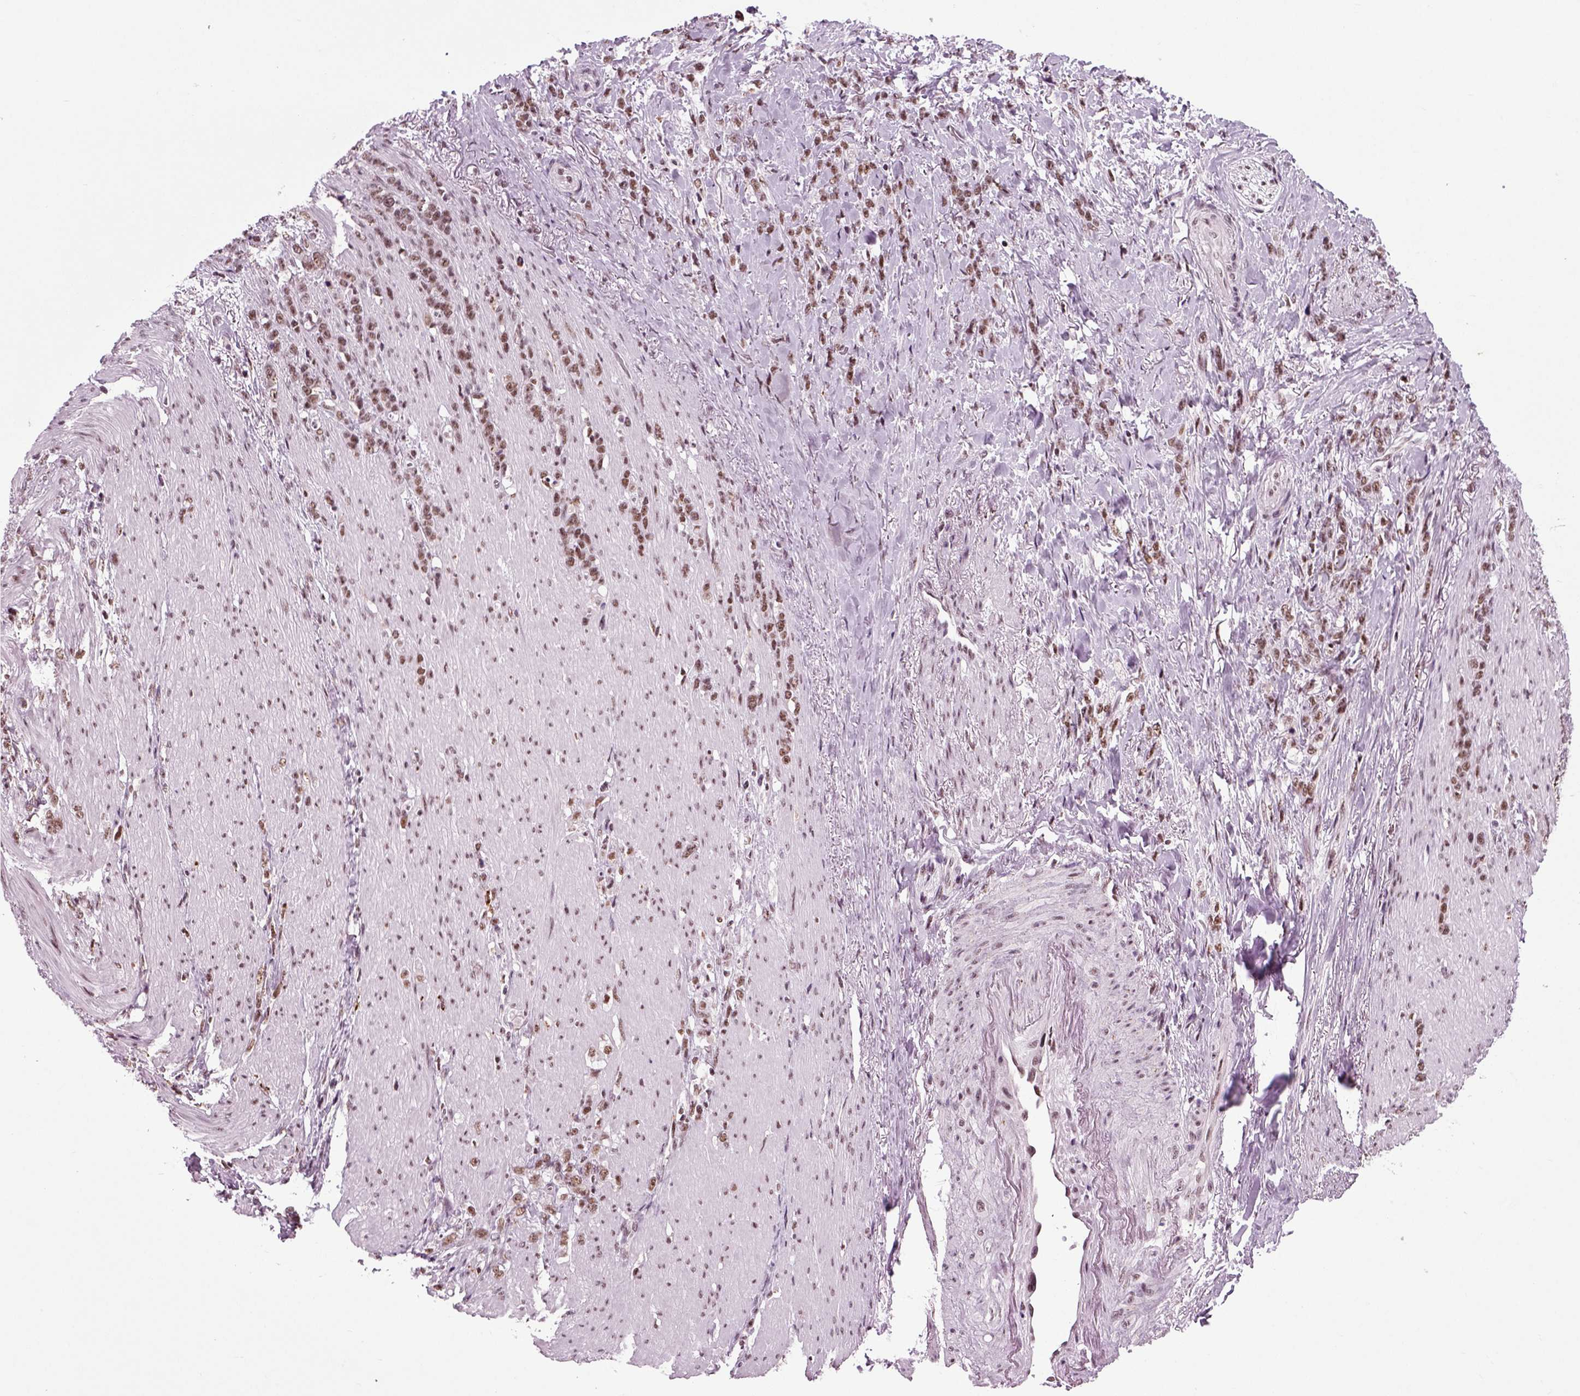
{"staining": {"intensity": "moderate", "quantity": ">75%", "location": "nuclear"}, "tissue": "stomach cancer", "cell_type": "Tumor cells", "image_type": "cancer", "snomed": [{"axis": "morphology", "description": "Adenocarcinoma, NOS"}, {"axis": "topography", "description": "Stomach, lower"}], "caption": "Adenocarcinoma (stomach) stained with DAB (3,3'-diaminobenzidine) immunohistochemistry (IHC) demonstrates medium levels of moderate nuclear positivity in about >75% of tumor cells. (Brightfield microscopy of DAB IHC at high magnification).", "gene": "RCOR3", "patient": {"sex": "male", "age": 88}}